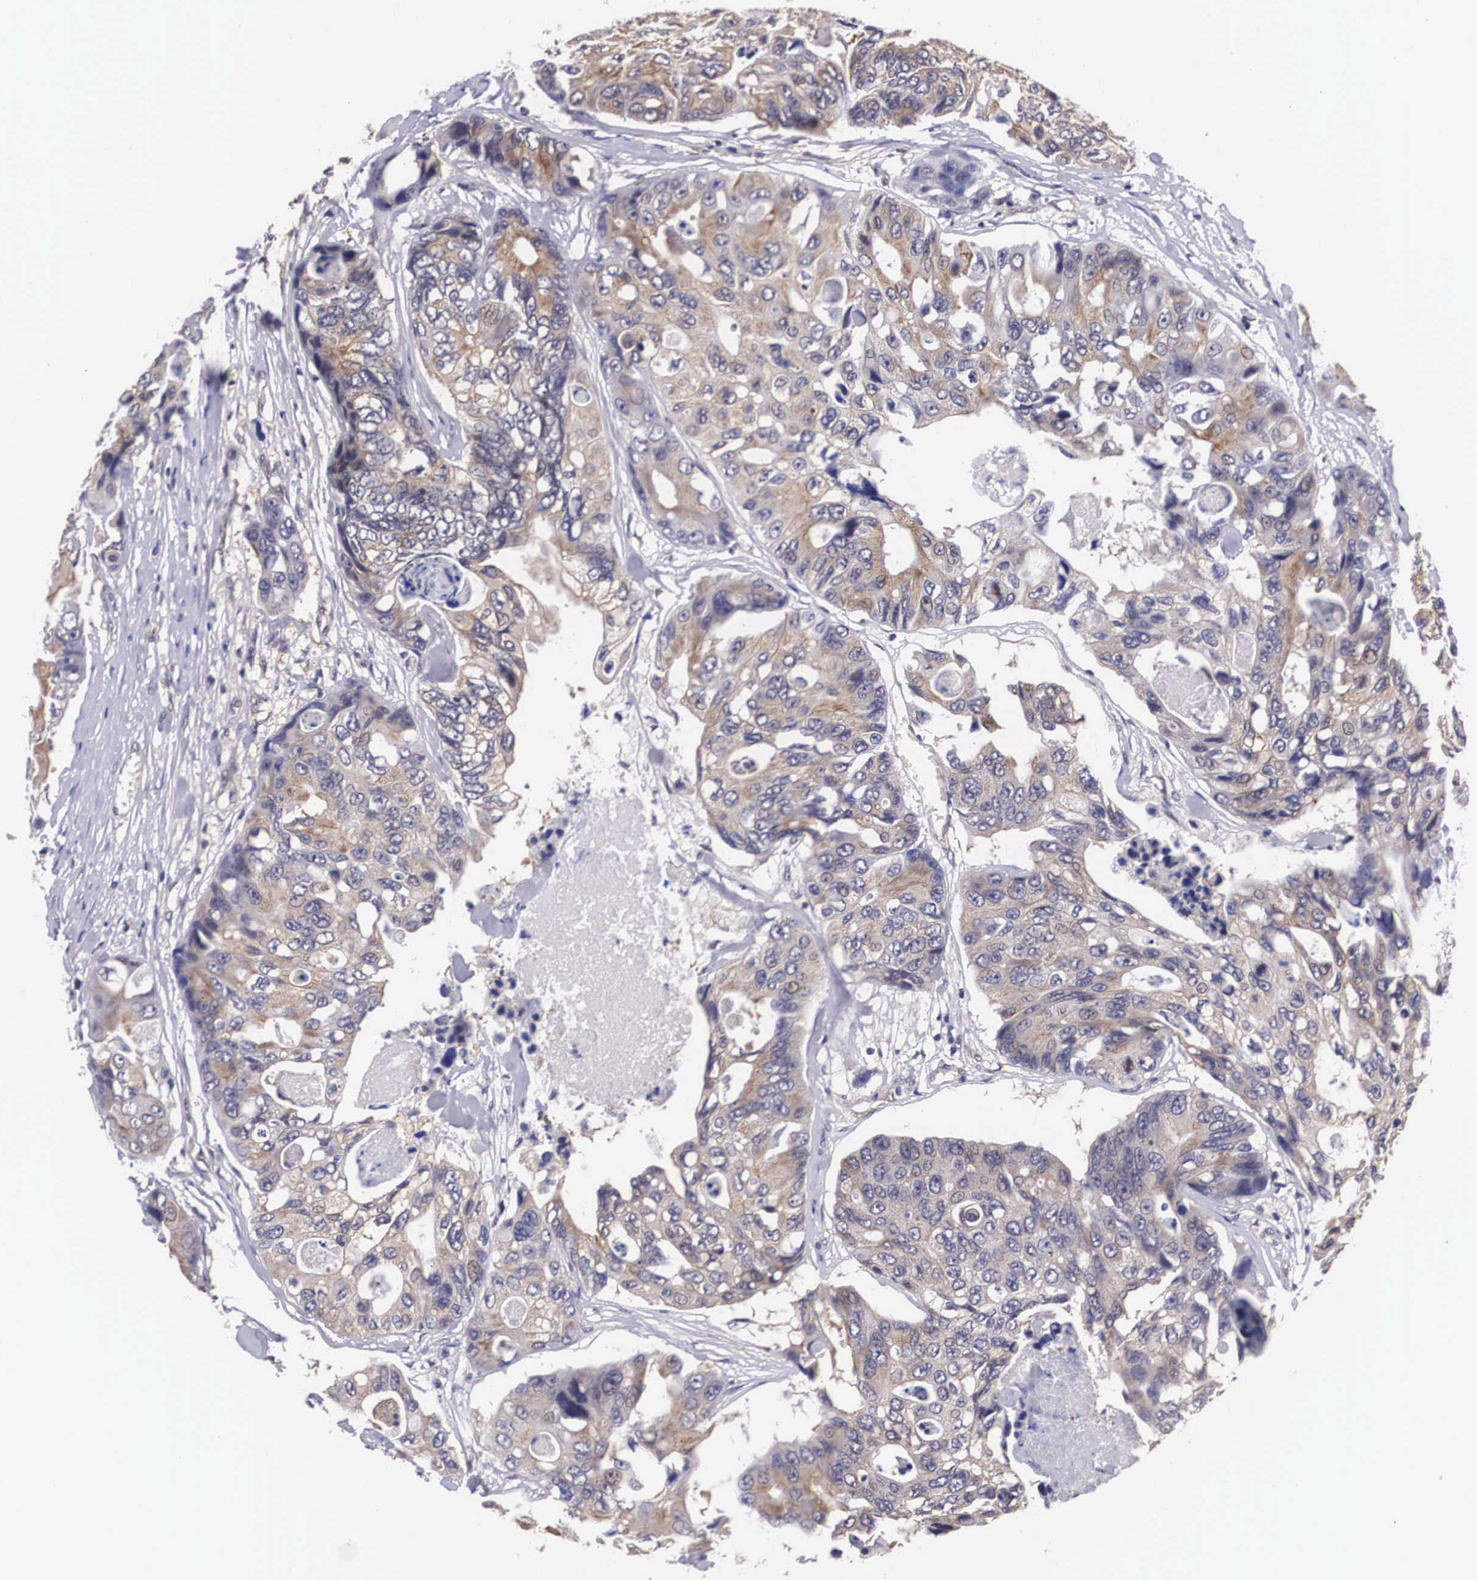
{"staining": {"intensity": "moderate", "quantity": "25%-75%", "location": "cytoplasmic/membranous"}, "tissue": "colorectal cancer", "cell_type": "Tumor cells", "image_type": "cancer", "snomed": [{"axis": "morphology", "description": "Adenocarcinoma, NOS"}, {"axis": "topography", "description": "Colon"}], "caption": "Colorectal adenocarcinoma stained for a protein demonstrates moderate cytoplasmic/membranous positivity in tumor cells. (DAB IHC with brightfield microscopy, high magnification).", "gene": "OTX2", "patient": {"sex": "female", "age": 86}}